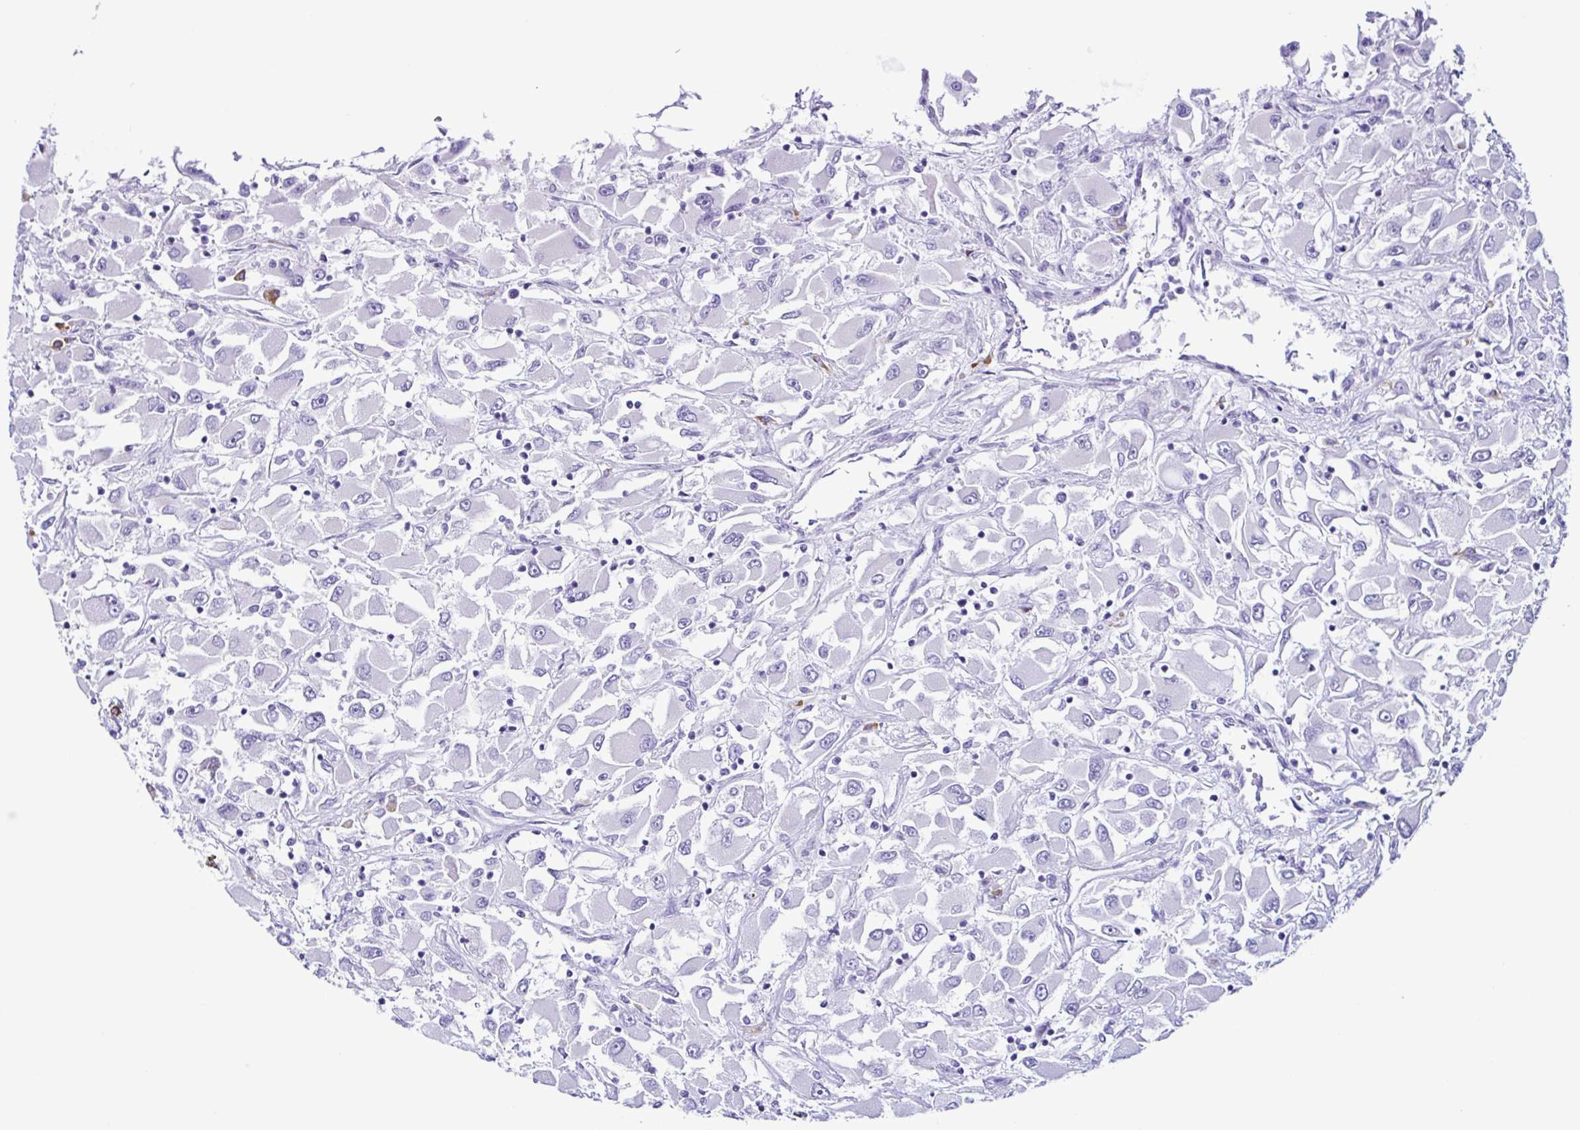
{"staining": {"intensity": "negative", "quantity": "none", "location": "none"}, "tissue": "renal cancer", "cell_type": "Tumor cells", "image_type": "cancer", "snomed": [{"axis": "morphology", "description": "Adenocarcinoma, NOS"}, {"axis": "topography", "description": "Kidney"}], "caption": "Renal cancer was stained to show a protein in brown. There is no significant expression in tumor cells.", "gene": "PIGF", "patient": {"sex": "female", "age": 52}}